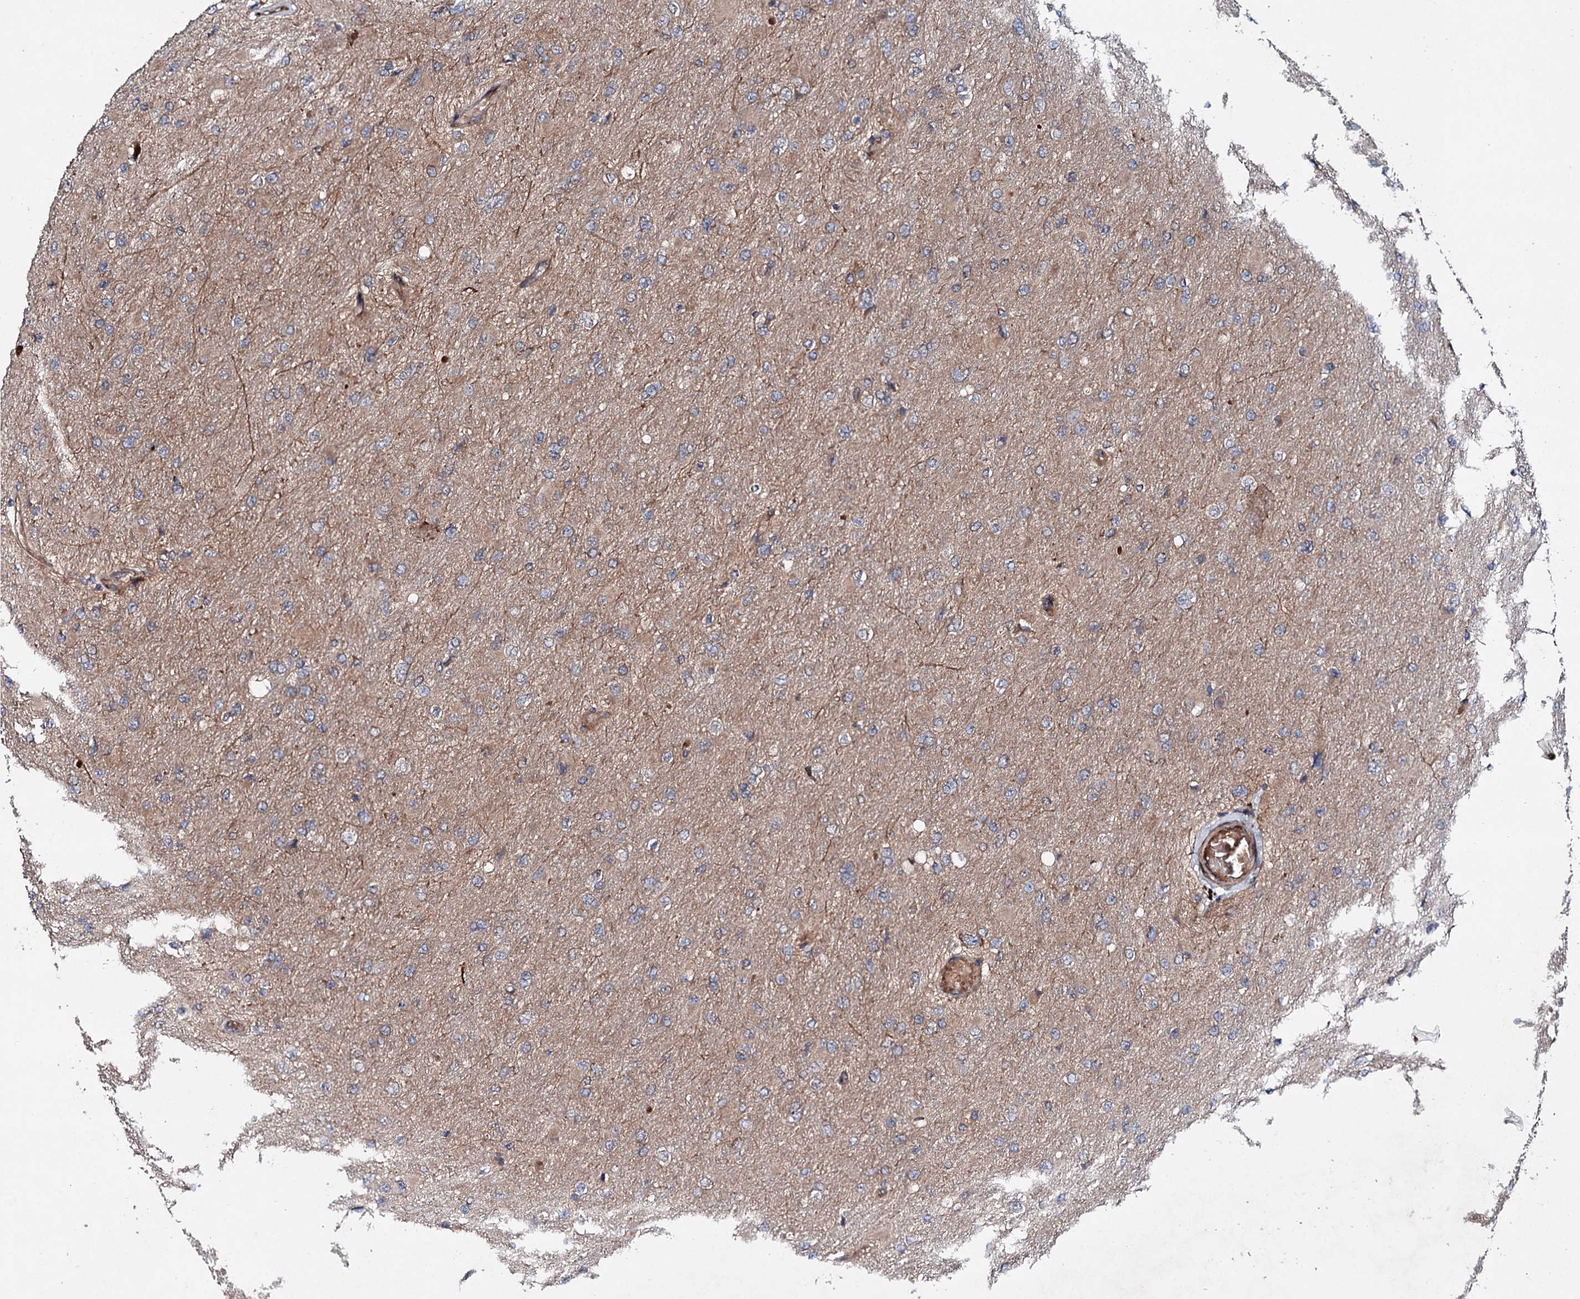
{"staining": {"intensity": "negative", "quantity": "none", "location": "none"}, "tissue": "glioma", "cell_type": "Tumor cells", "image_type": "cancer", "snomed": [{"axis": "morphology", "description": "Glioma, malignant, High grade"}, {"axis": "topography", "description": "Cerebral cortex"}], "caption": "There is no significant staining in tumor cells of malignant glioma (high-grade).", "gene": "ADGRG4", "patient": {"sex": "female", "age": 36}}